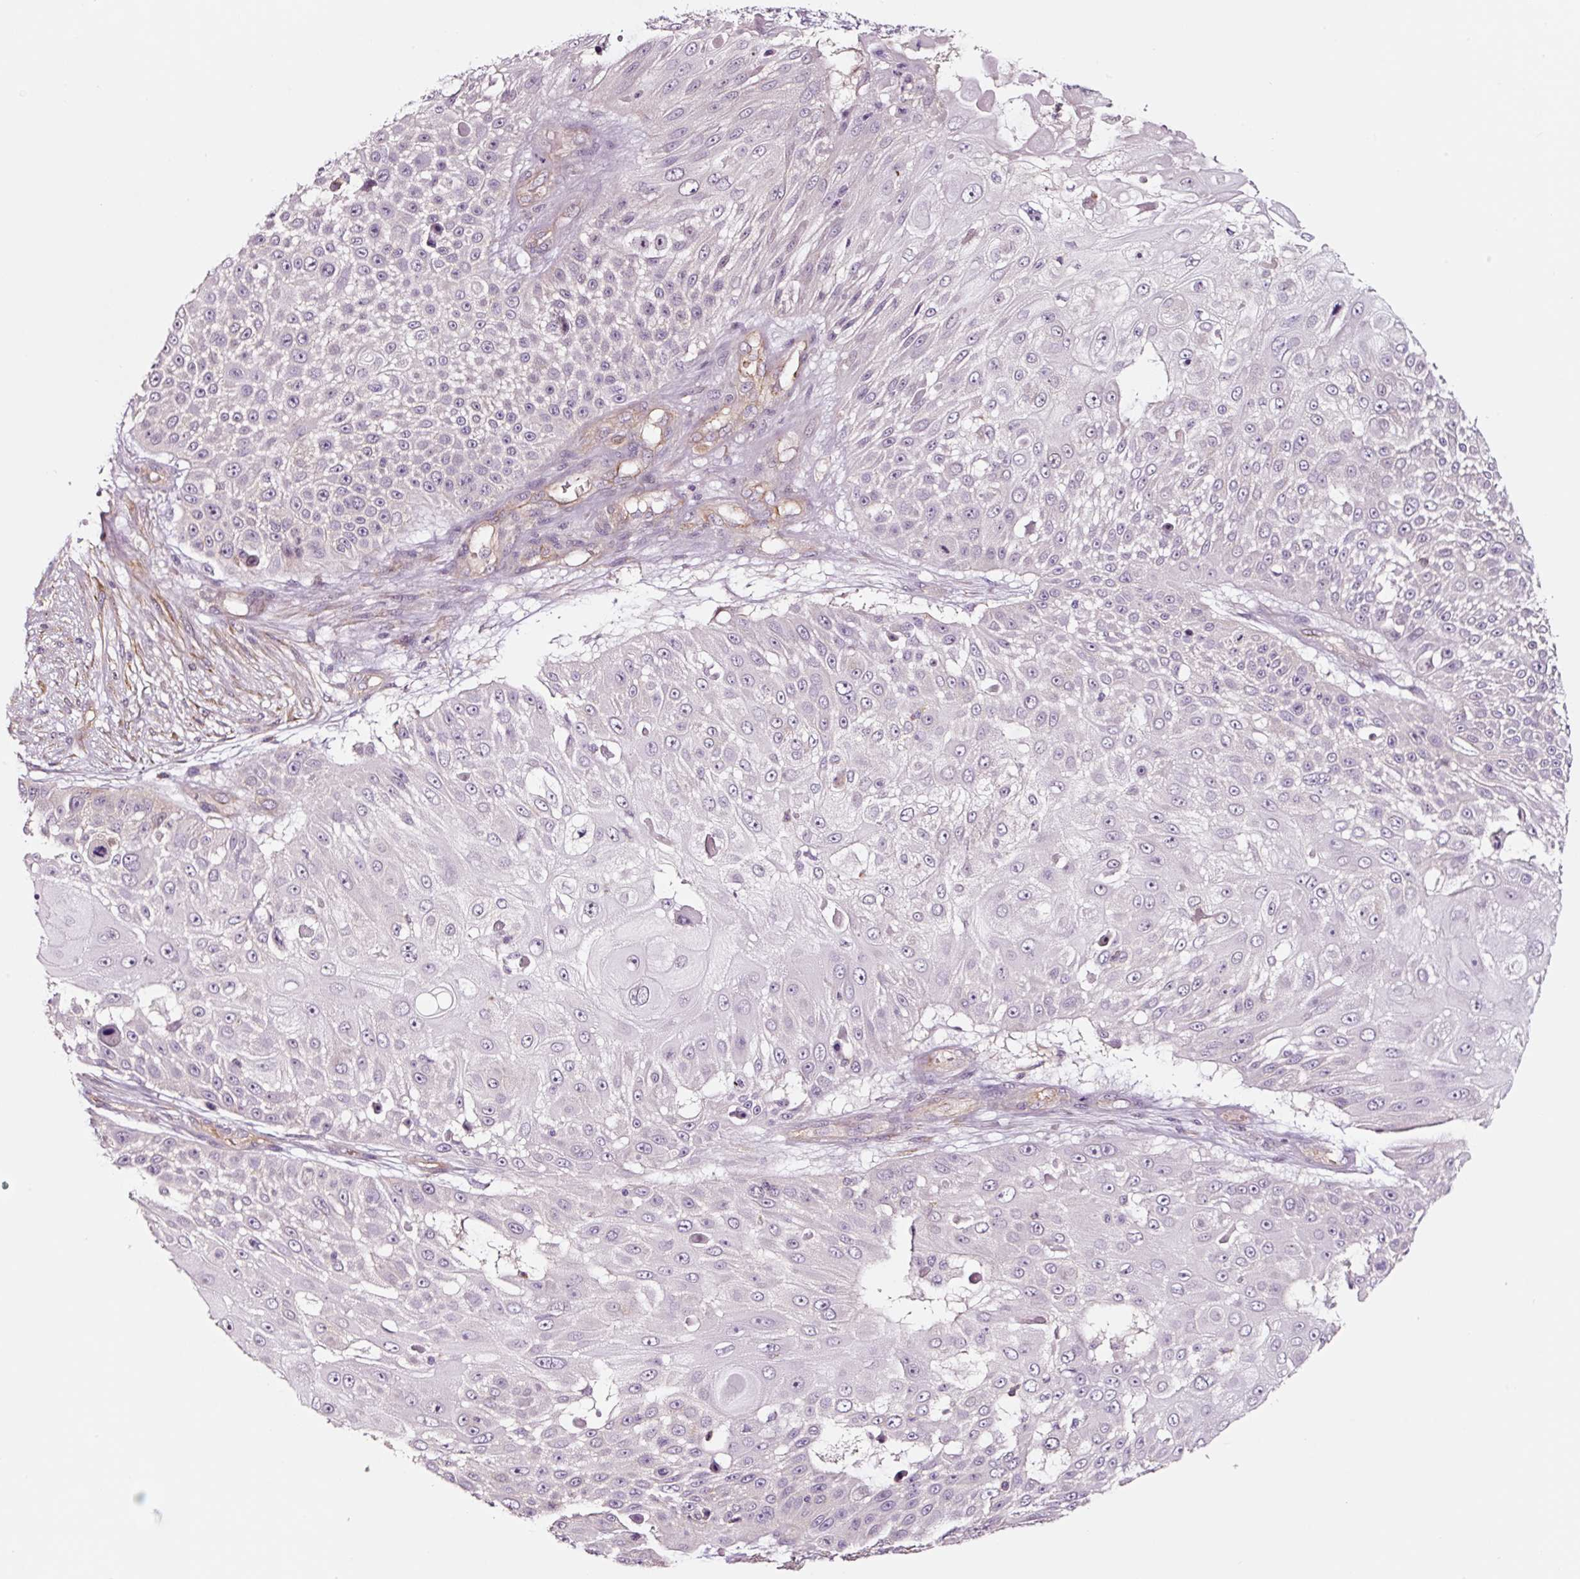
{"staining": {"intensity": "negative", "quantity": "none", "location": "none"}, "tissue": "skin cancer", "cell_type": "Tumor cells", "image_type": "cancer", "snomed": [{"axis": "morphology", "description": "Squamous cell carcinoma, NOS"}, {"axis": "topography", "description": "Skin"}], "caption": "This micrograph is of skin squamous cell carcinoma stained with immunohistochemistry (IHC) to label a protein in brown with the nuclei are counter-stained blue. There is no expression in tumor cells. (DAB immunohistochemistry (IHC) with hematoxylin counter stain).", "gene": "ADD3", "patient": {"sex": "female", "age": 86}}